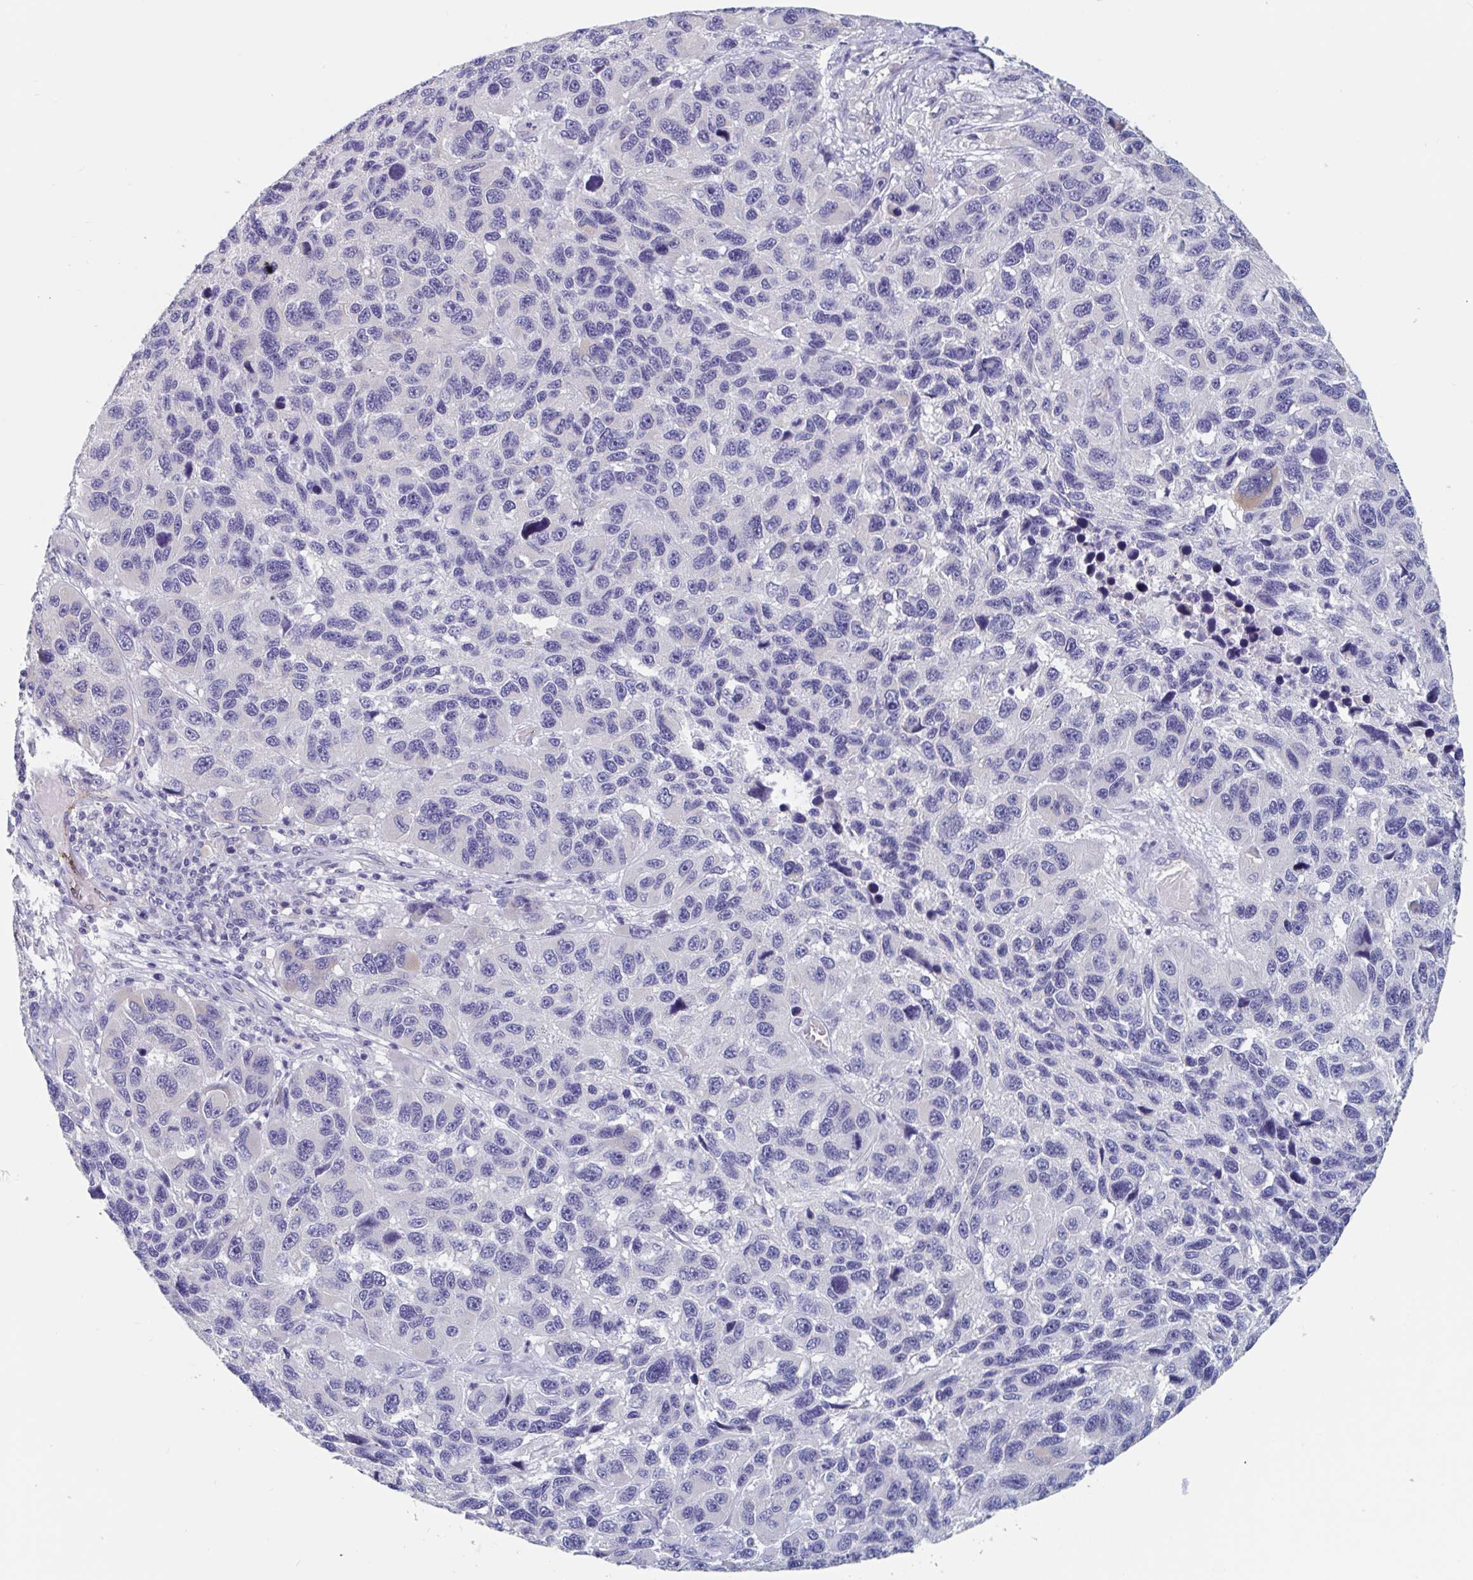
{"staining": {"intensity": "negative", "quantity": "none", "location": "none"}, "tissue": "melanoma", "cell_type": "Tumor cells", "image_type": "cancer", "snomed": [{"axis": "morphology", "description": "Malignant melanoma, NOS"}, {"axis": "topography", "description": "Skin"}], "caption": "Protein analysis of malignant melanoma reveals no significant staining in tumor cells. Nuclei are stained in blue.", "gene": "ABHD16A", "patient": {"sex": "male", "age": 53}}